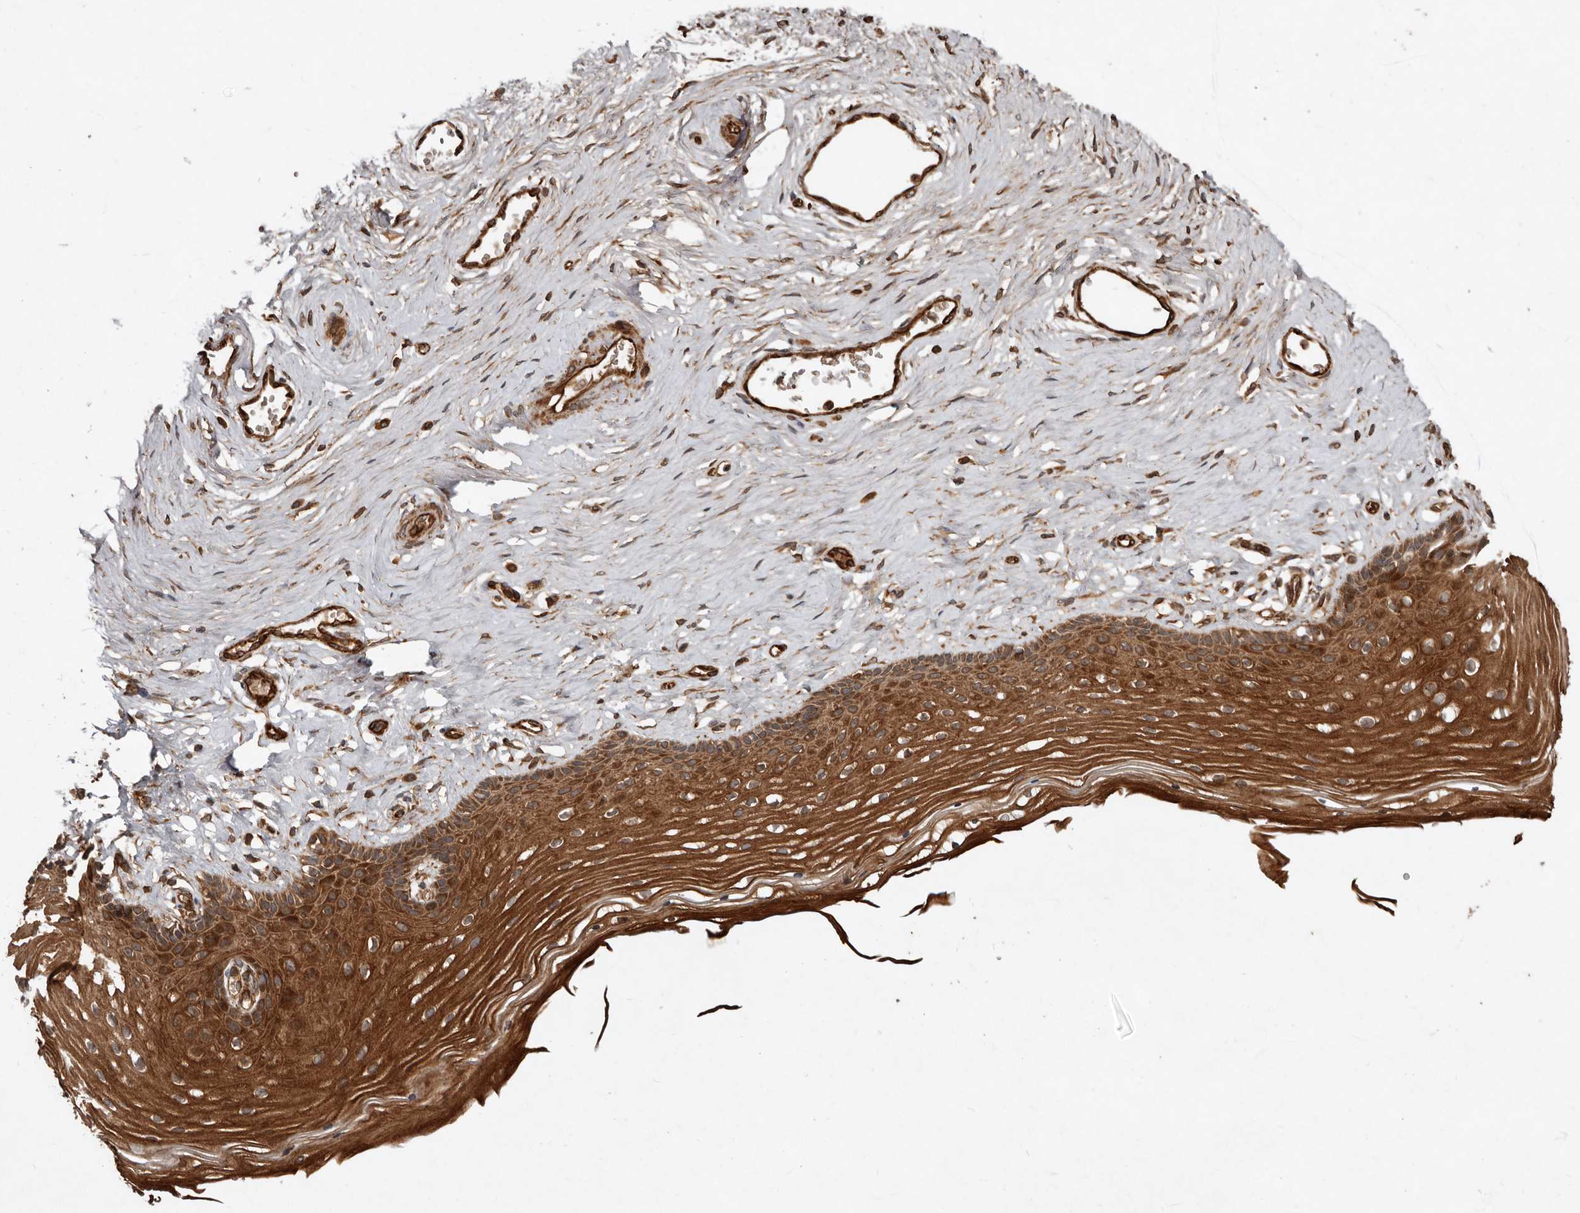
{"staining": {"intensity": "strong", "quantity": ">75%", "location": "cytoplasmic/membranous"}, "tissue": "vagina", "cell_type": "Squamous epithelial cells", "image_type": "normal", "snomed": [{"axis": "morphology", "description": "Normal tissue, NOS"}, {"axis": "topography", "description": "Vagina"}], "caption": "Immunohistochemistry (IHC) of benign human vagina displays high levels of strong cytoplasmic/membranous positivity in approximately >75% of squamous epithelial cells.", "gene": "STK36", "patient": {"sex": "female", "age": 46}}